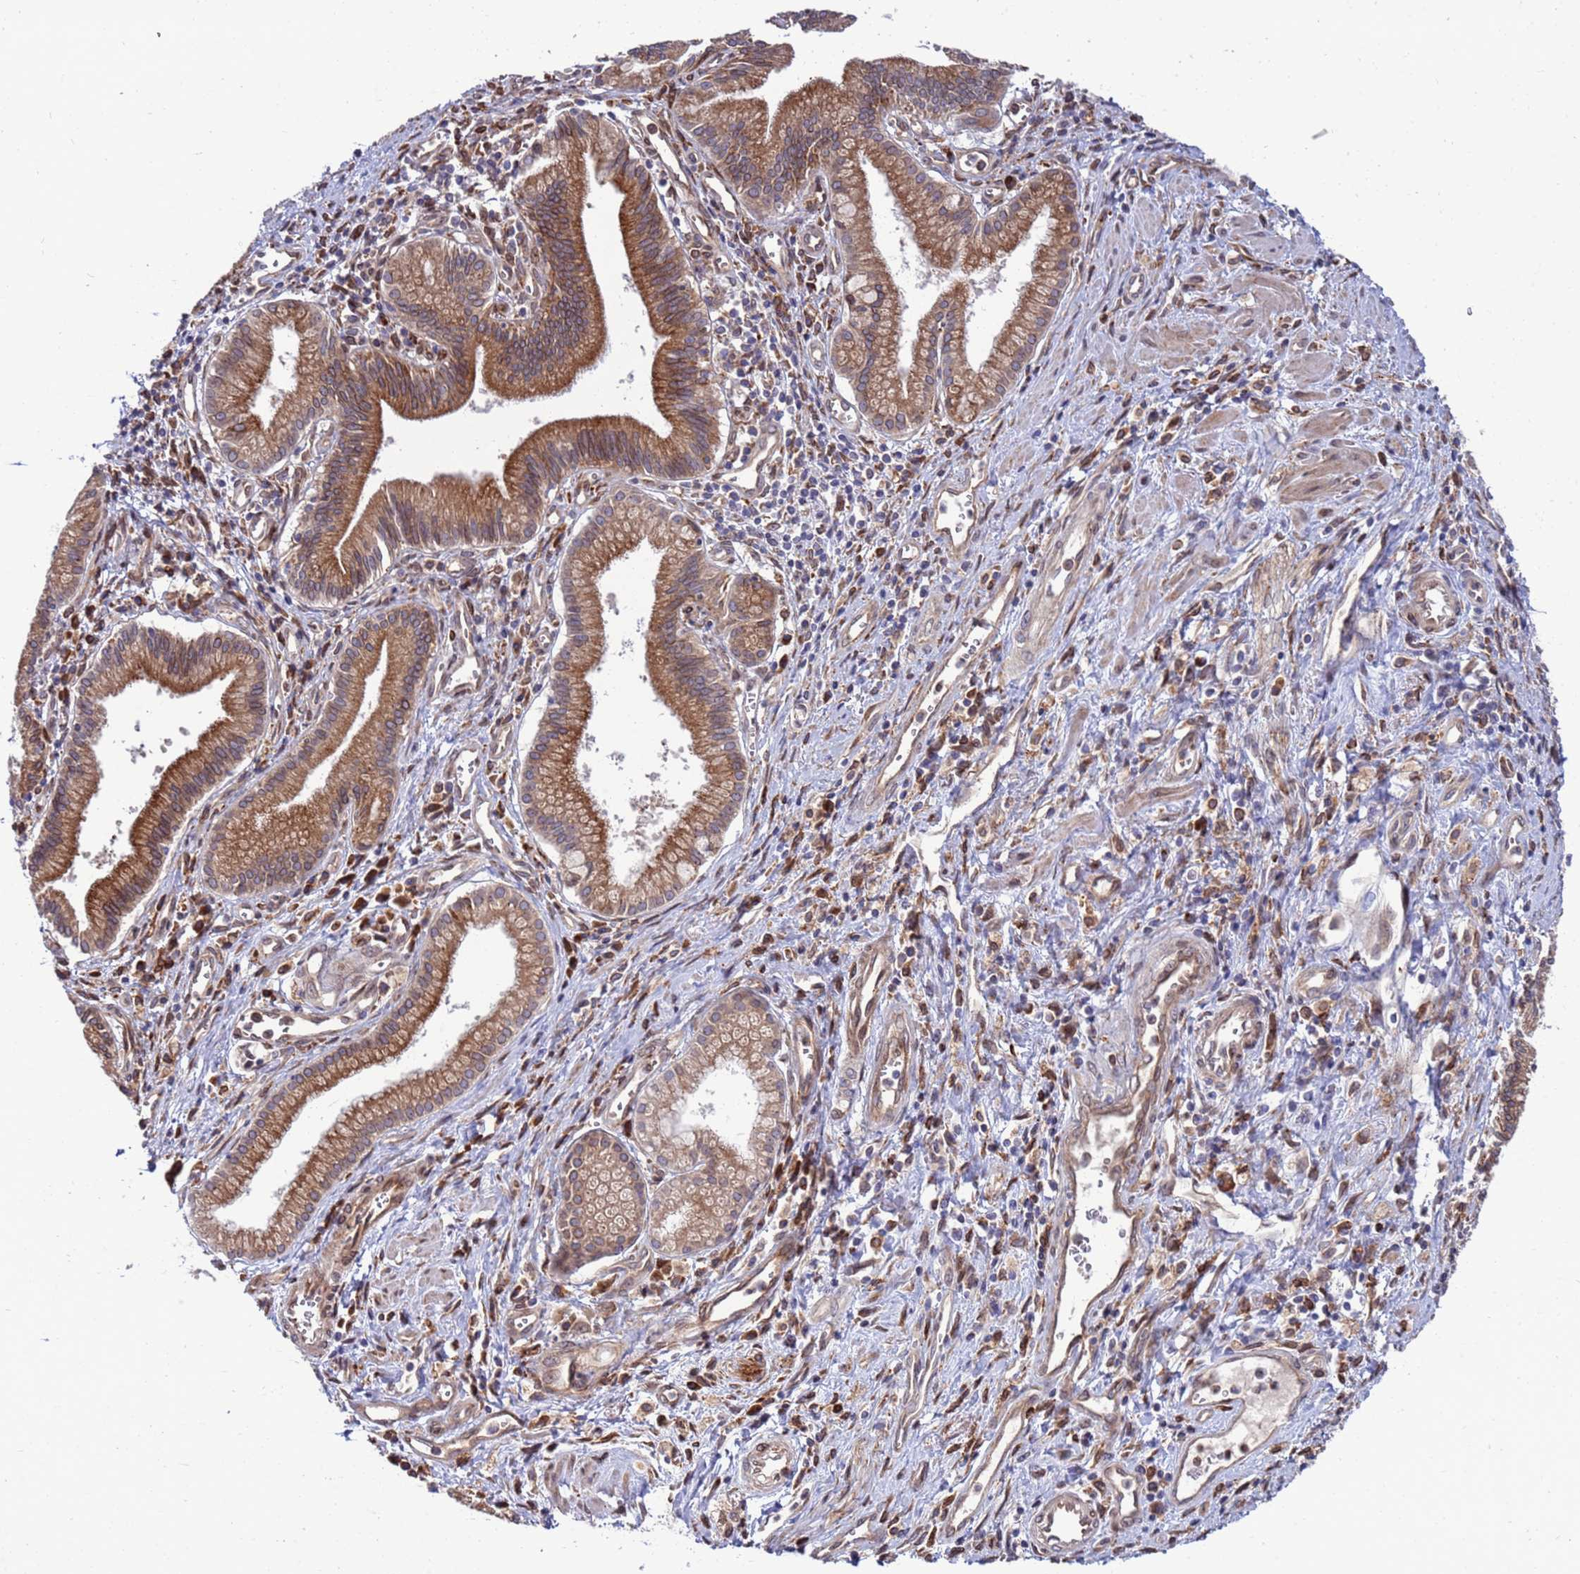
{"staining": {"intensity": "moderate", "quantity": ">75%", "location": "cytoplasmic/membranous"}, "tissue": "pancreatic cancer", "cell_type": "Tumor cells", "image_type": "cancer", "snomed": [{"axis": "morphology", "description": "Adenocarcinoma, NOS"}, {"axis": "topography", "description": "Pancreas"}], "caption": "High-power microscopy captured an immunohistochemistry photomicrograph of pancreatic adenocarcinoma, revealing moderate cytoplasmic/membranous staining in approximately >75% of tumor cells. (IHC, brightfield microscopy, high magnification).", "gene": "RAPGEF4", "patient": {"sex": "male", "age": 78}}